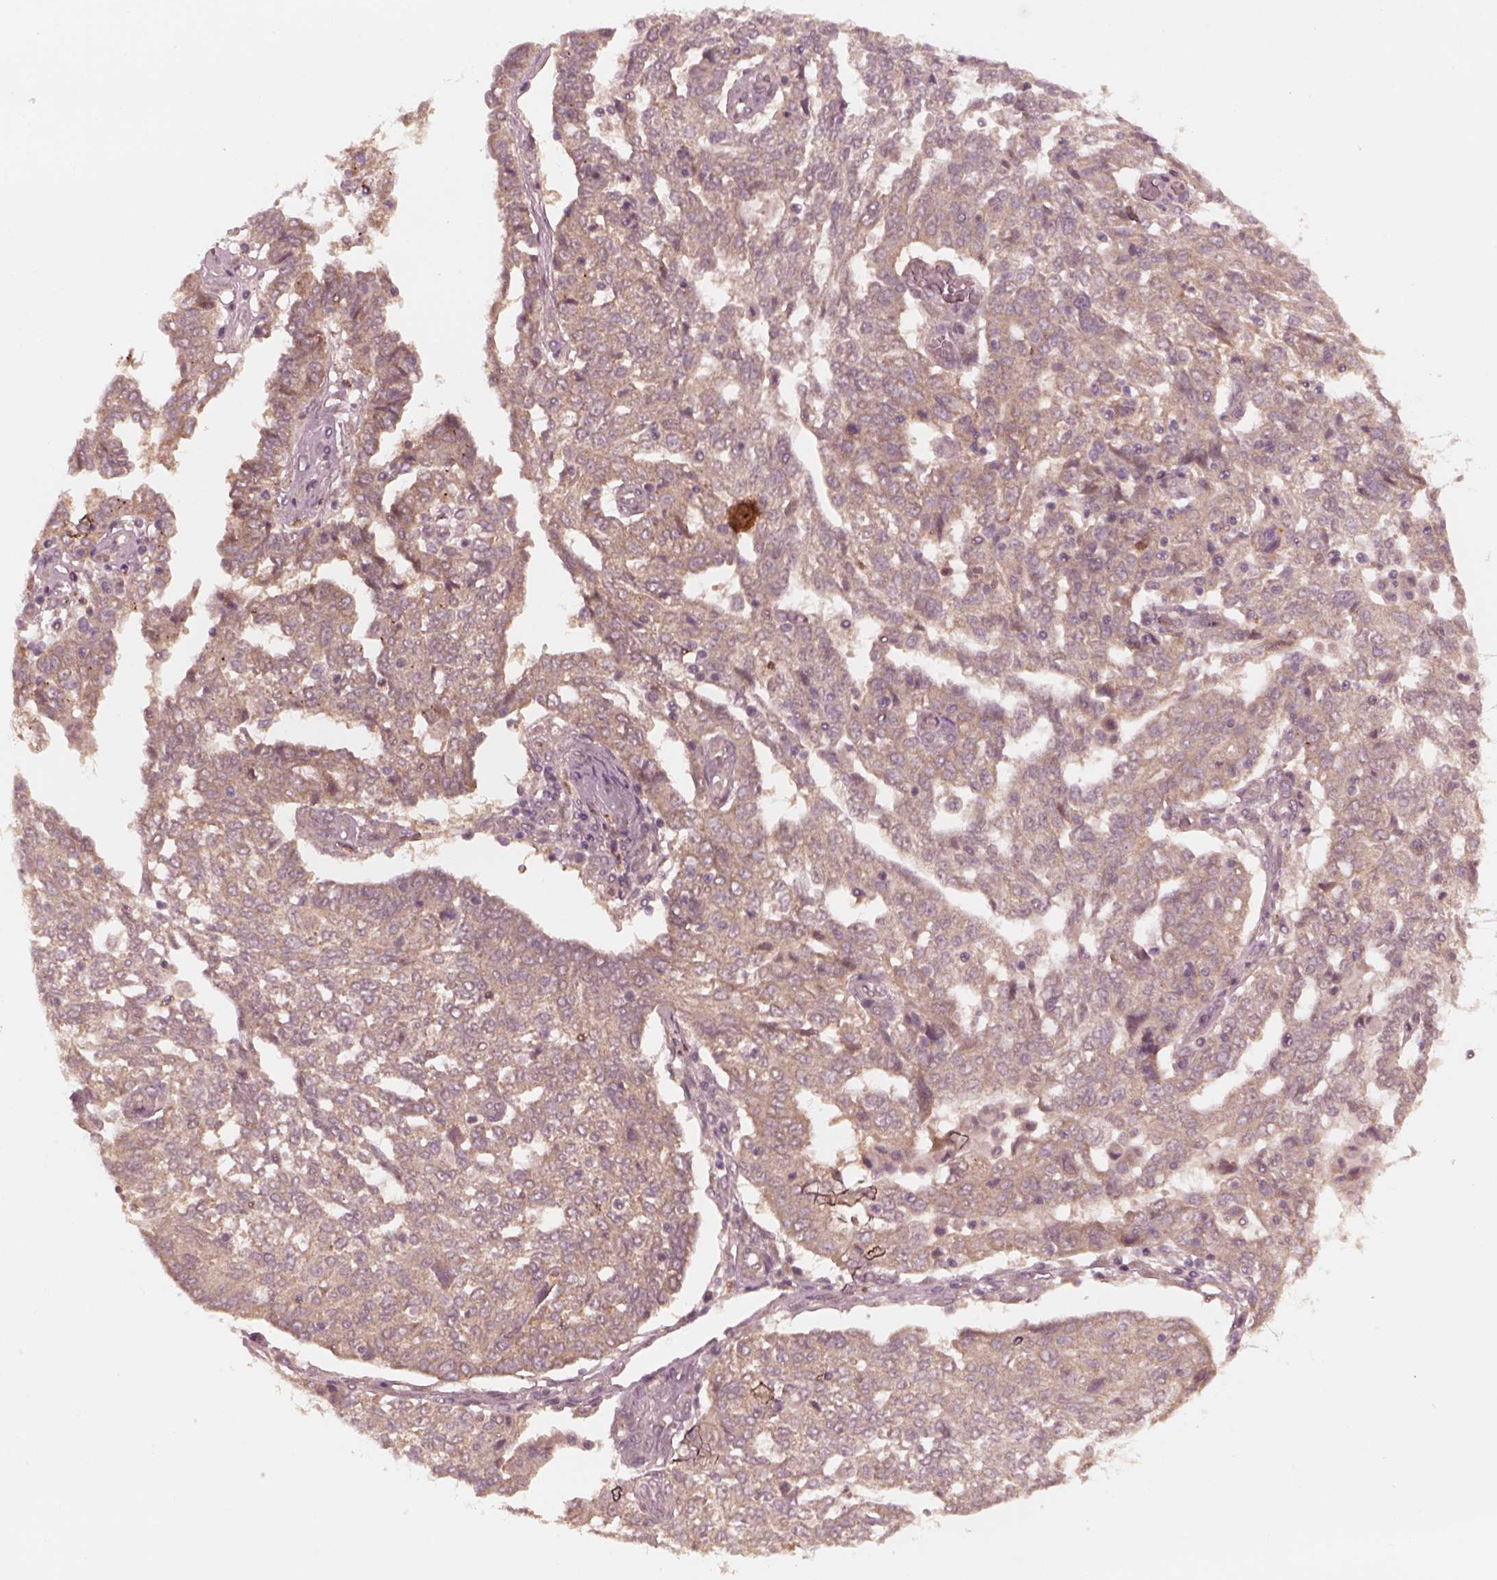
{"staining": {"intensity": "weak", "quantity": "25%-75%", "location": "cytoplasmic/membranous"}, "tissue": "ovarian cancer", "cell_type": "Tumor cells", "image_type": "cancer", "snomed": [{"axis": "morphology", "description": "Cystadenocarcinoma, serous, NOS"}, {"axis": "topography", "description": "Ovary"}], "caption": "A histopathology image of human ovarian cancer (serous cystadenocarcinoma) stained for a protein shows weak cytoplasmic/membranous brown staining in tumor cells. (Stains: DAB (3,3'-diaminobenzidine) in brown, nuclei in blue, Microscopy: brightfield microscopy at high magnification).", "gene": "FAF2", "patient": {"sex": "female", "age": 67}}